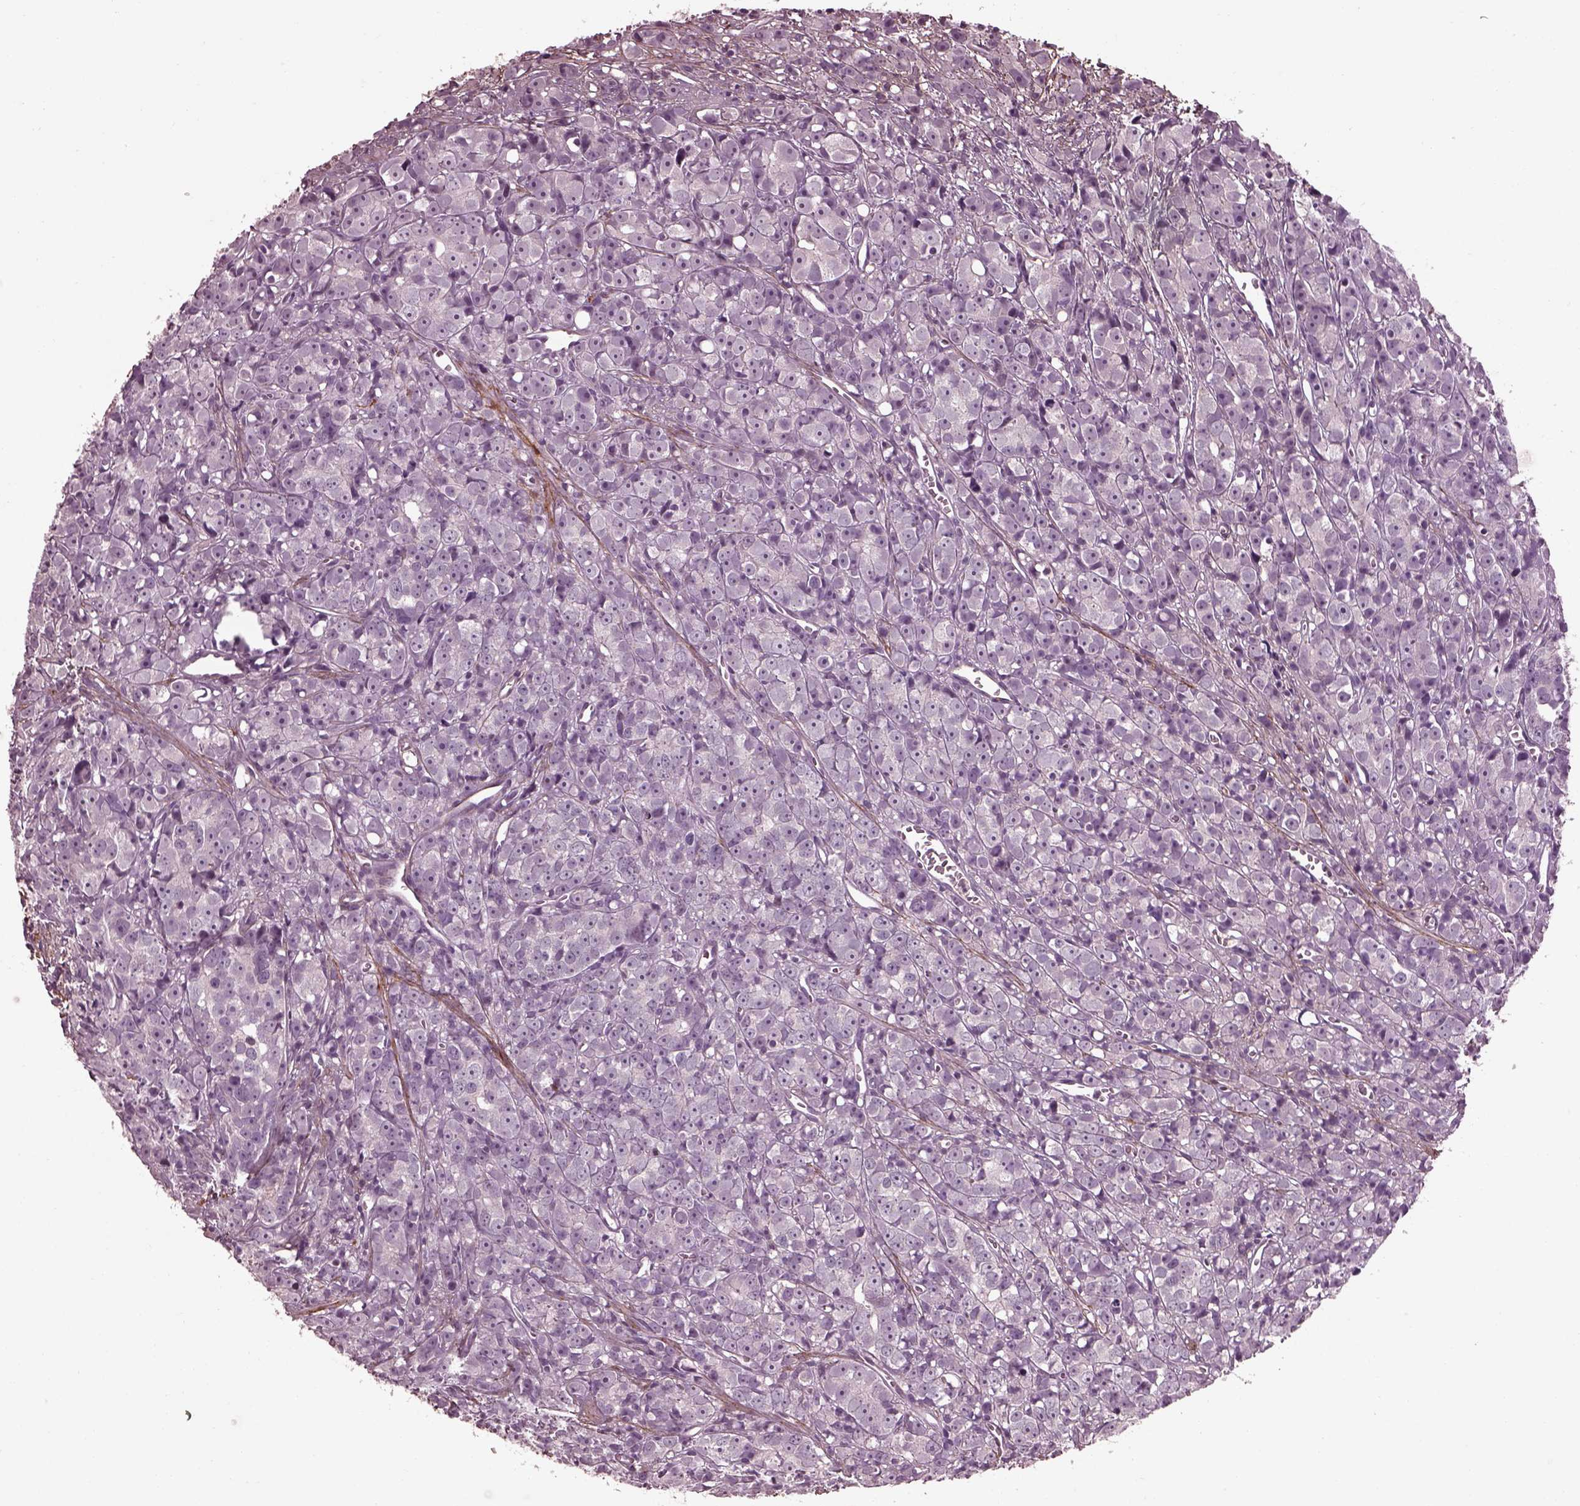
{"staining": {"intensity": "negative", "quantity": "none", "location": "none"}, "tissue": "prostate cancer", "cell_type": "Tumor cells", "image_type": "cancer", "snomed": [{"axis": "morphology", "description": "Adenocarcinoma, High grade"}, {"axis": "topography", "description": "Prostate"}], "caption": "Prostate cancer (high-grade adenocarcinoma) was stained to show a protein in brown. There is no significant positivity in tumor cells.", "gene": "EFEMP1", "patient": {"sex": "male", "age": 77}}